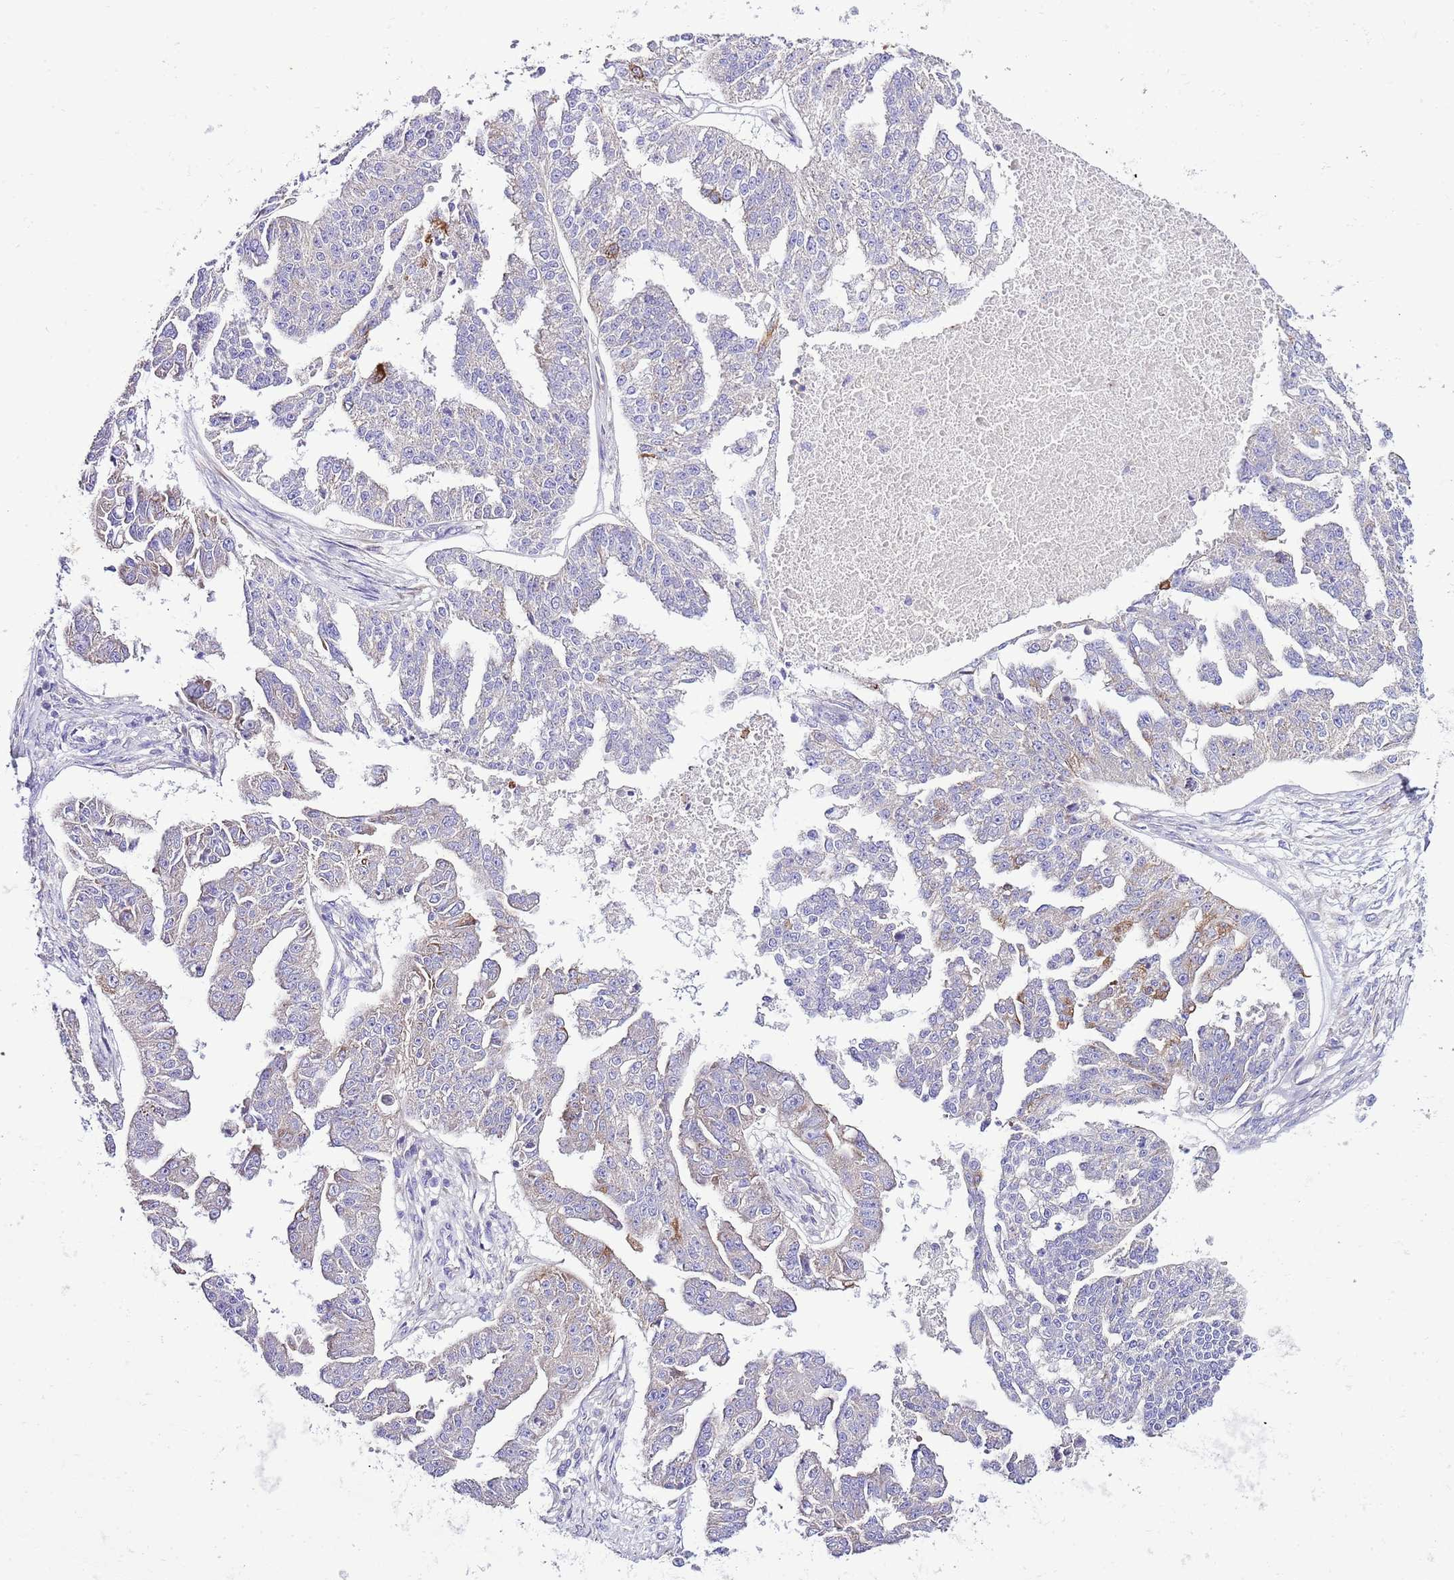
{"staining": {"intensity": "strong", "quantity": "<25%", "location": "cytoplasmic/membranous"}, "tissue": "ovarian cancer", "cell_type": "Tumor cells", "image_type": "cancer", "snomed": [{"axis": "morphology", "description": "Cystadenocarcinoma, serous, NOS"}, {"axis": "topography", "description": "Ovary"}], "caption": "Ovarian cancer (serous cystadenocarcinoma) tissue exhibits strong cytoplasmic/membranous expression in approximately <25% of tumor cells, visualized by immunohistochemistry. Nuclei are stained in blue.", "gene": "RPS10", "patient": {"sex": "female", "age": 58}}